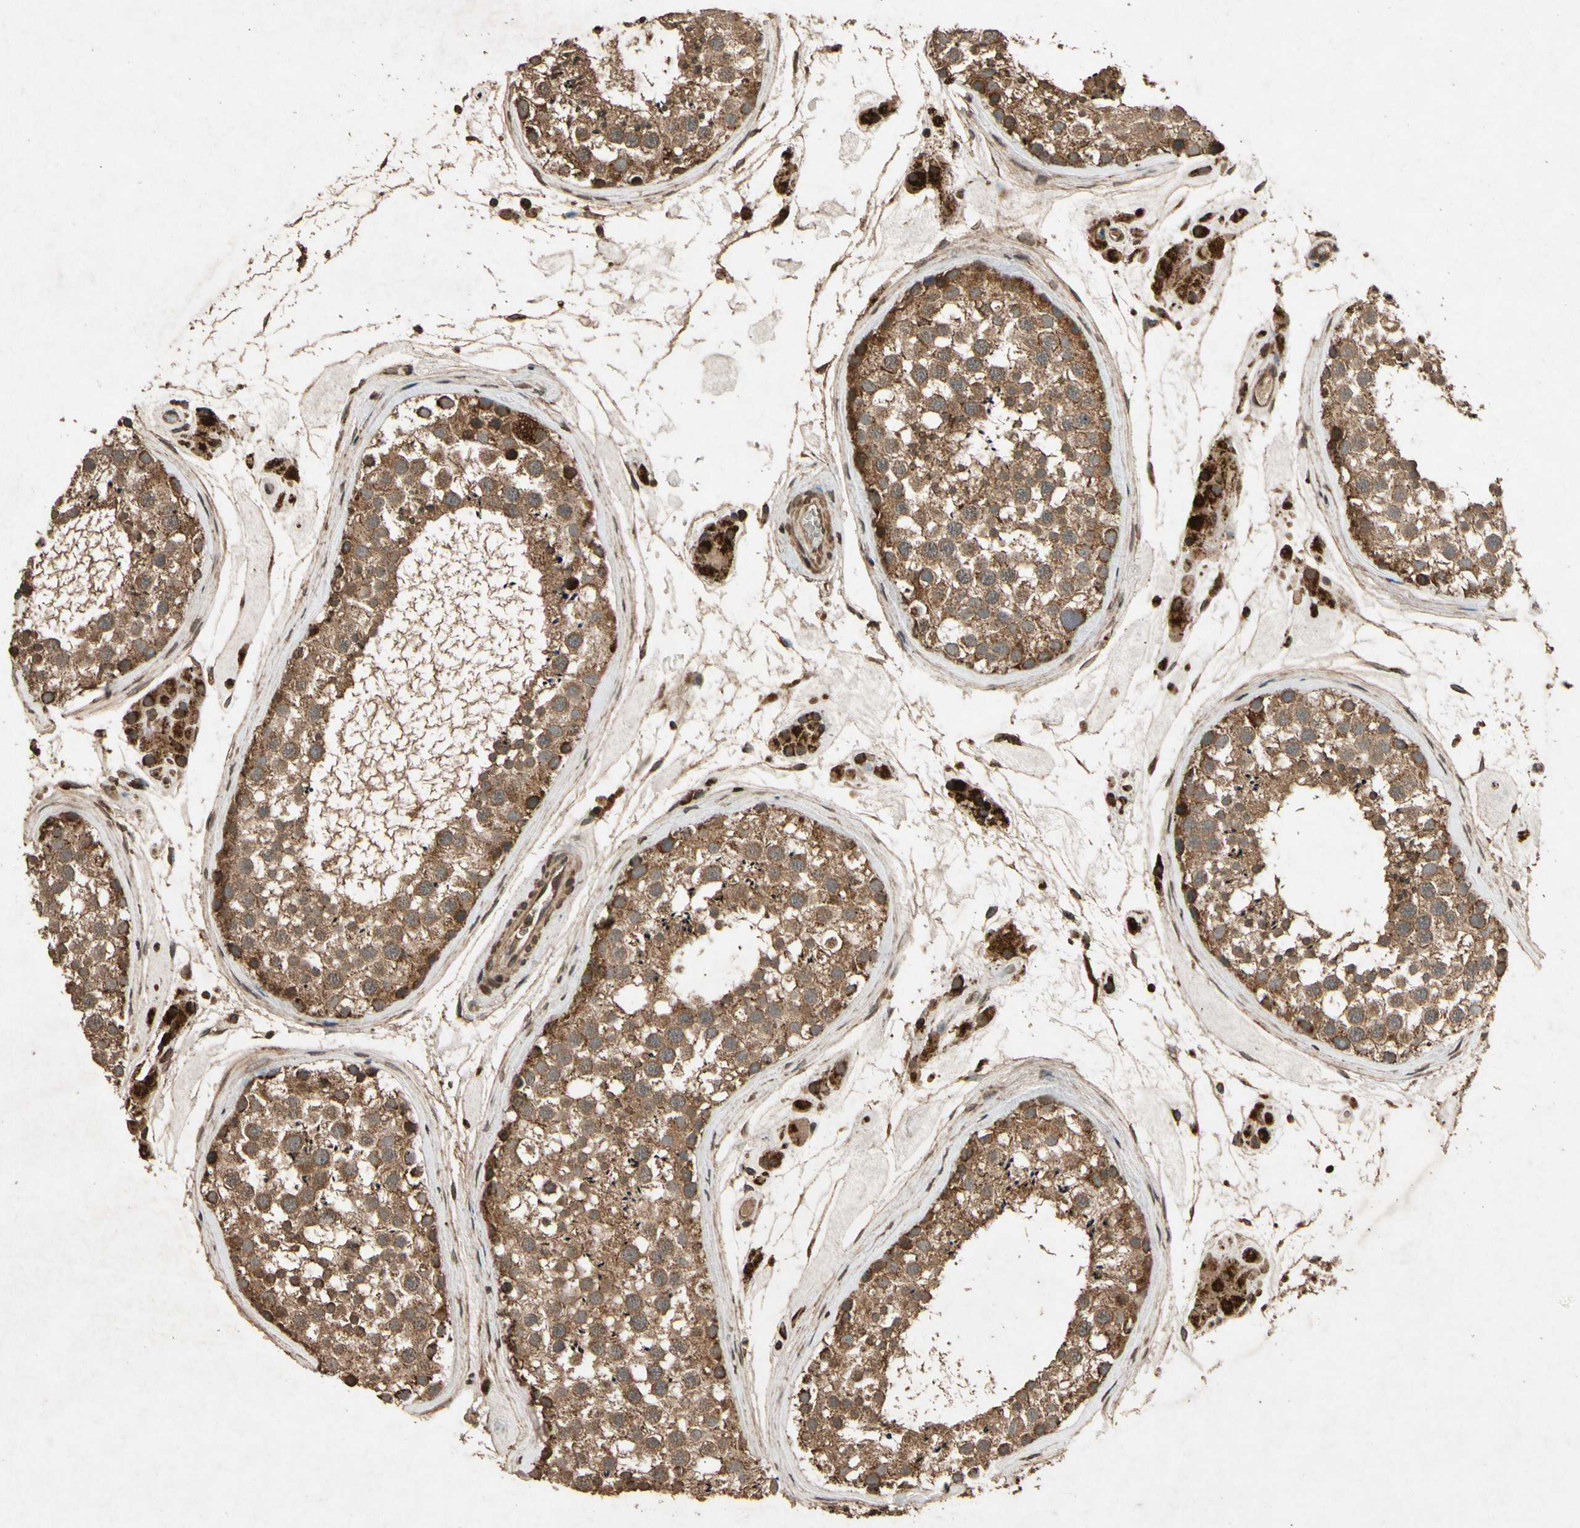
{"staining": {"intensity": "strong", "quantity": ">75%", "location": "cytoplasmic/membranous"}, "tissue": "testis", "cell_type": "Cells in seminiferous ducts", "image_type": "normal", "snomed": [{"axis": "morphology", "description": "Normal tissue, NOS"}, {"axis": "topography", "description": "Testis"}], "caption": "The immunohistochemical stain highlights strong cytoplasmic/membranous positivity in cells in seminiferous ducts of benign testis.", "gene": "TXN2", "patient": {"sex": "male", "age": 46}}